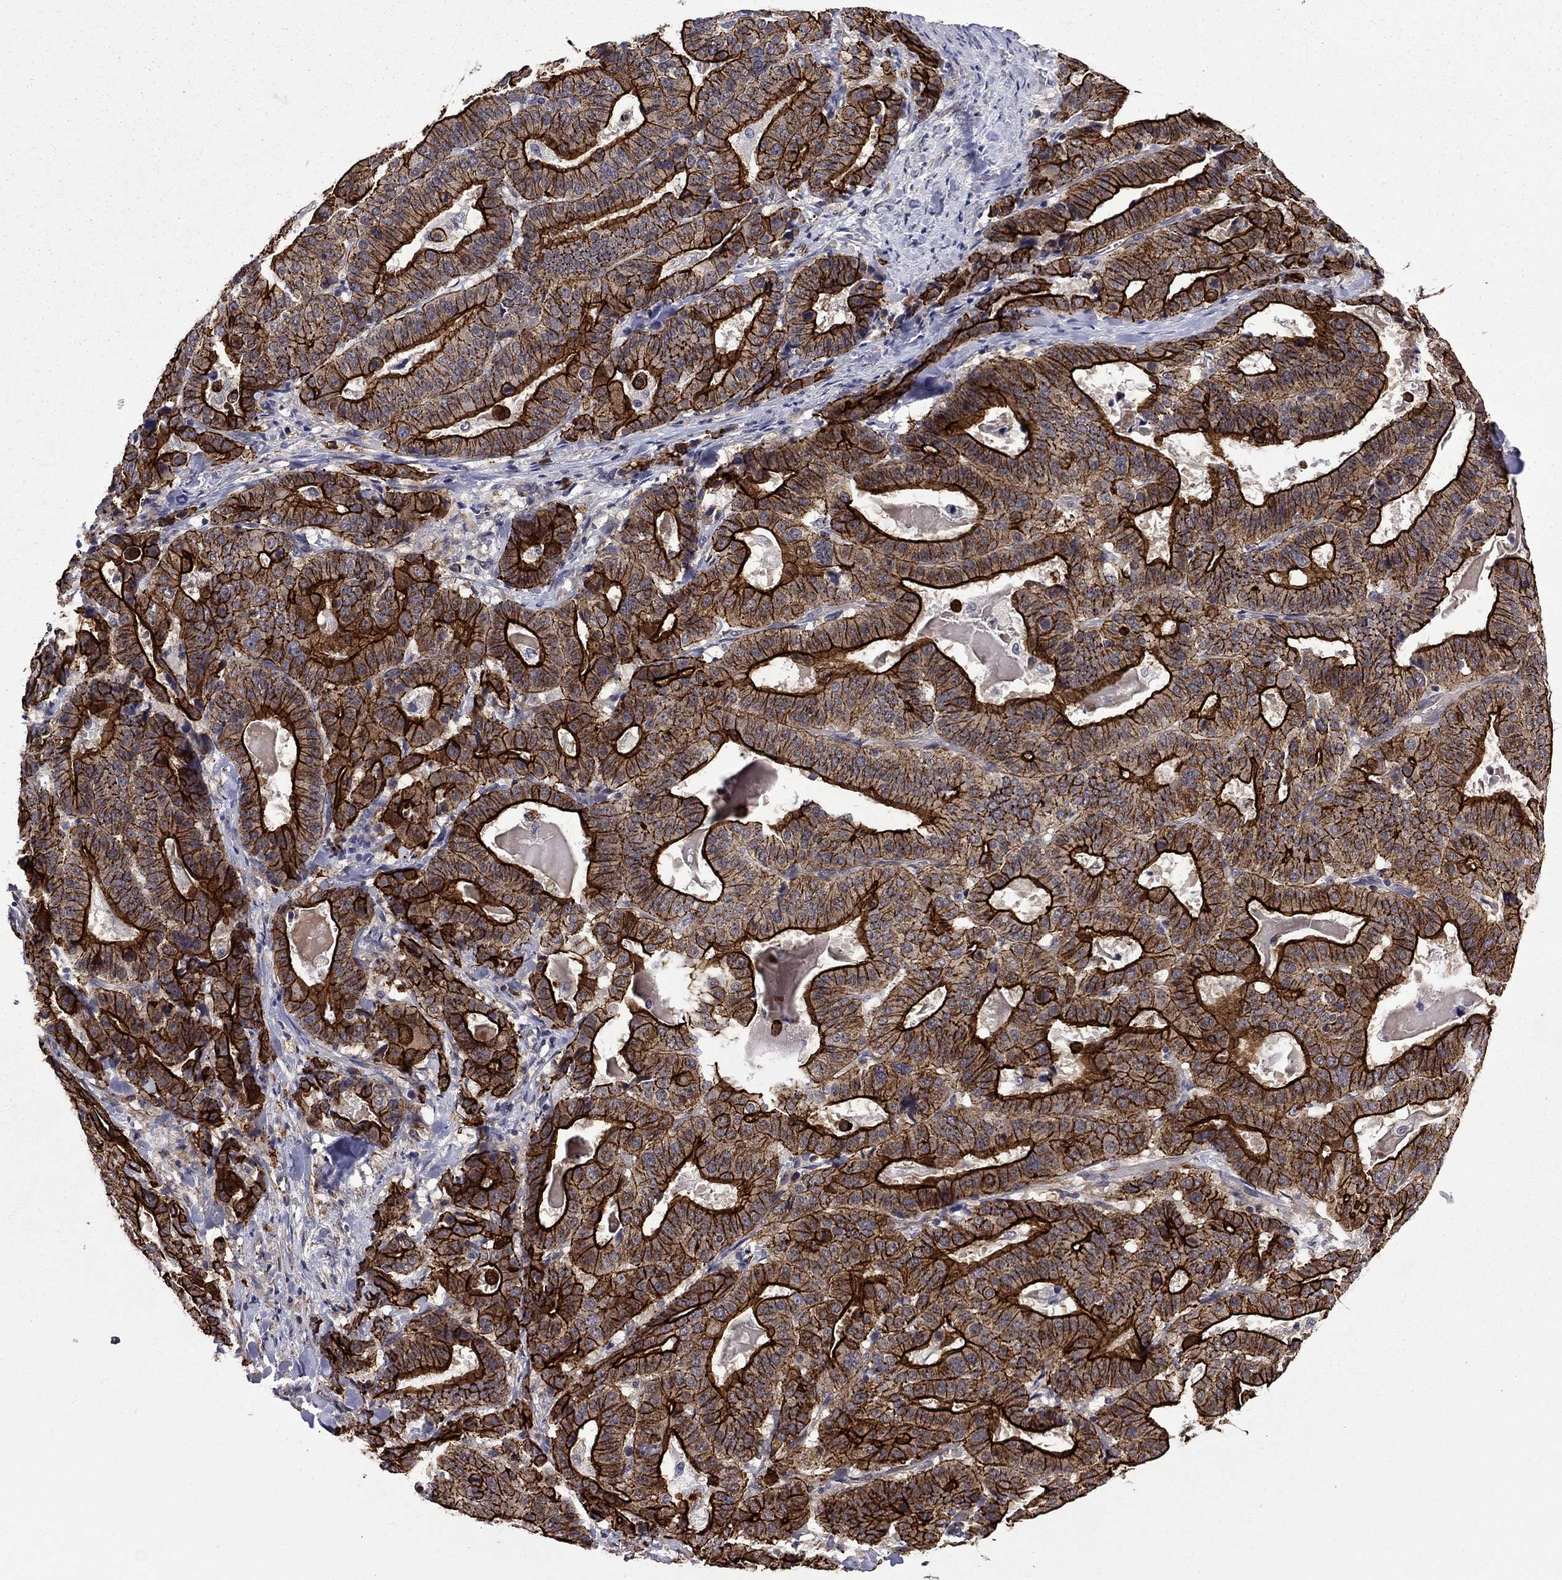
{"staining": {"intensity": "strong", "quantity": ">75%", "location": "cytoplasmic/membranous"}, "tissue": "stomach cancer", "cell_type": "Tumor cells", "image_type": "cancer", "snomed": [{"axis": "morphology", "description": "Adenocarcinoma, NOS"}, {"axis": "topography", "description": "Stomach"}], "caption": "Immunohistochemical staining of stomach cancer reveals high levels of strong cytoplasmic/membranous expression in about >75% of tumor cells.", "gene": "LMO7", "patient": {"sex": "male", "age": 48}}